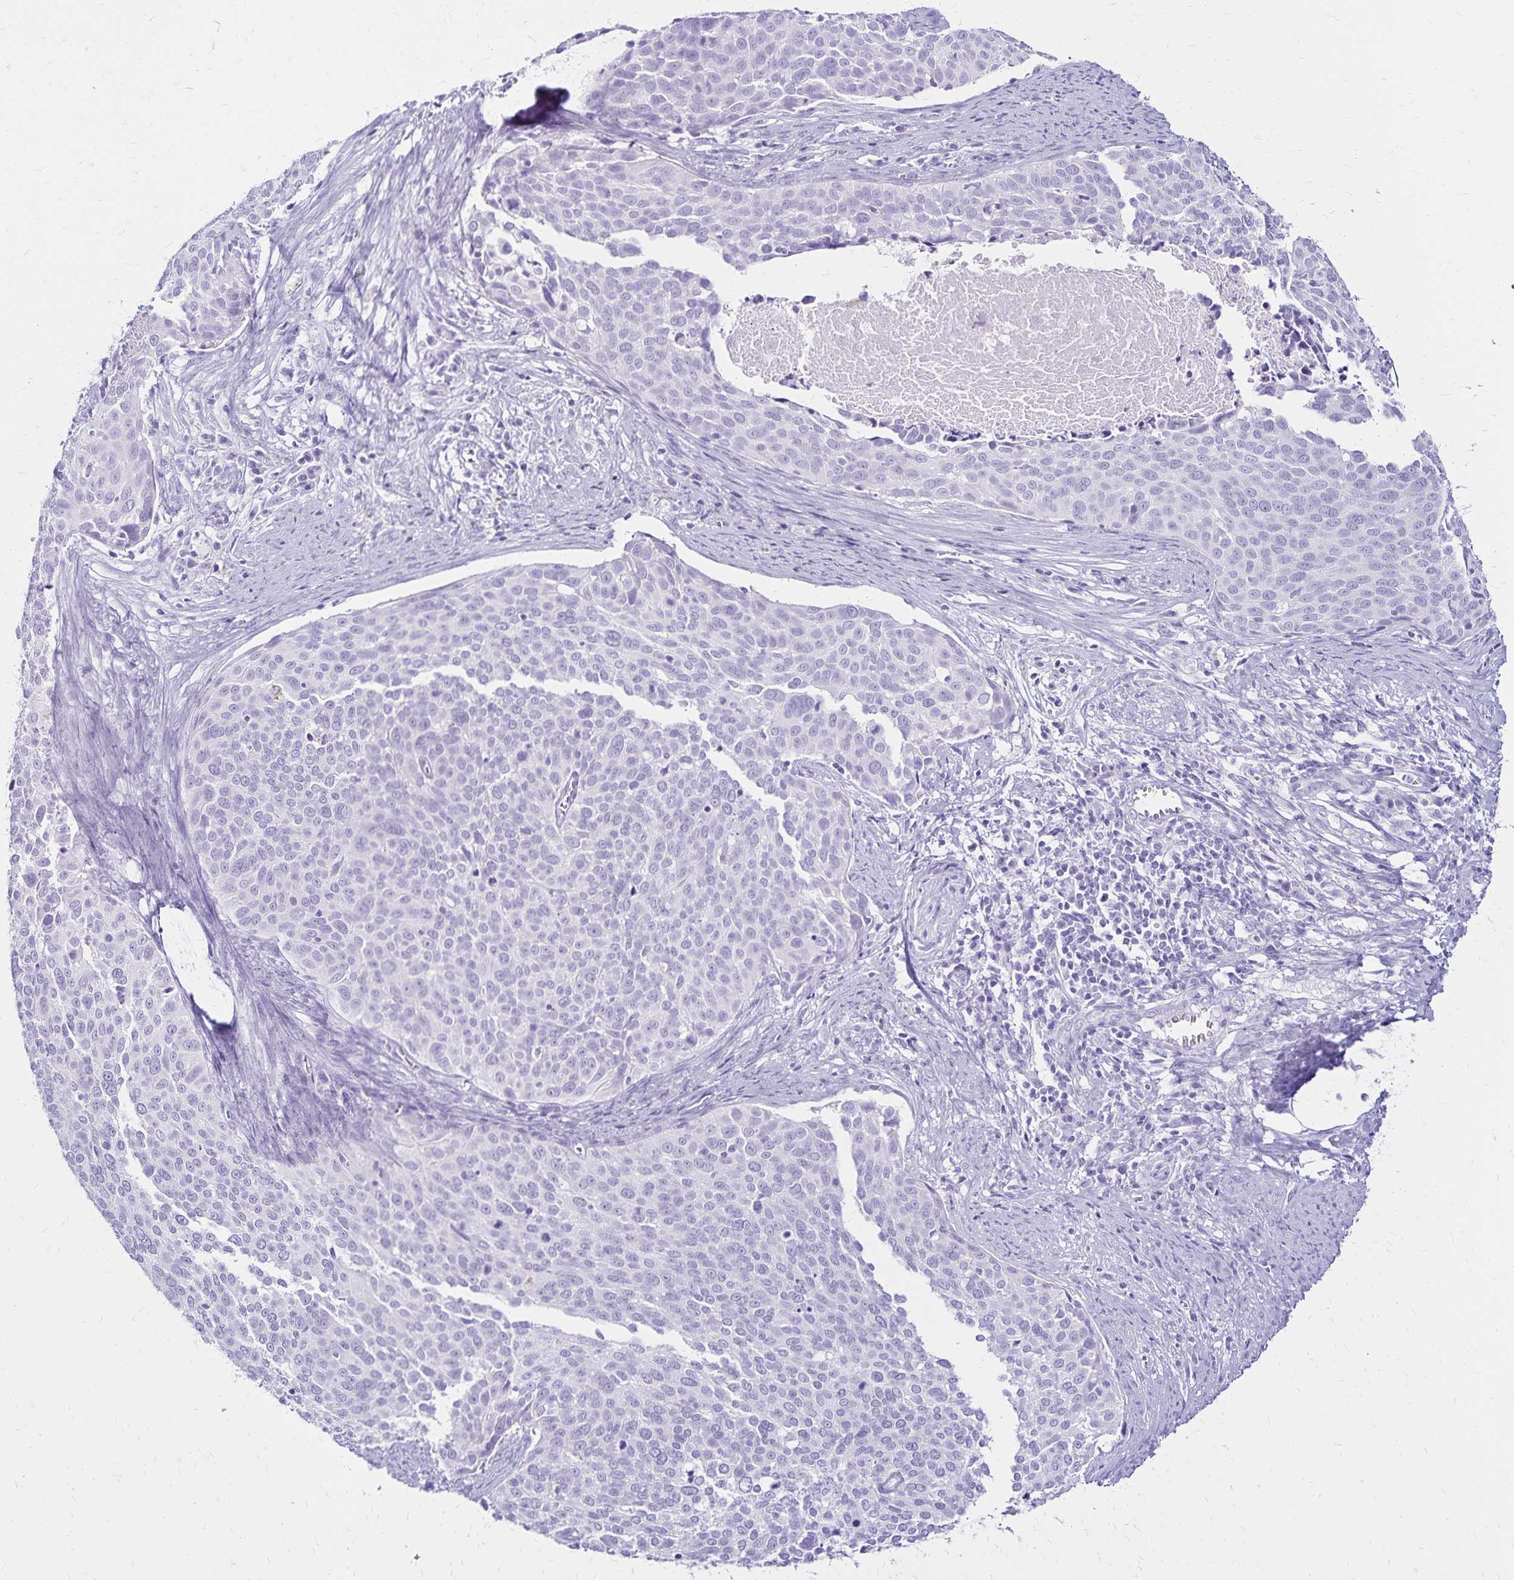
{"staining": {"intensity": "negative", "quantity": "none", "location": "none"}, "tissue": "cervical cancer", "cell_type": "Tumor cells", "image_type": "cancer", "snomed": [{"axis": "morphology", "description": "Squamous cell carcinoma, NOS"}, {"axis": "topography", "description": "Cervix"}], "caption": "Tumor cells are negative for protein expression in human cervical squamous cell carcinoma.", "gene": "LIN28B", "patient": {"sex": "female", "age": 39}}